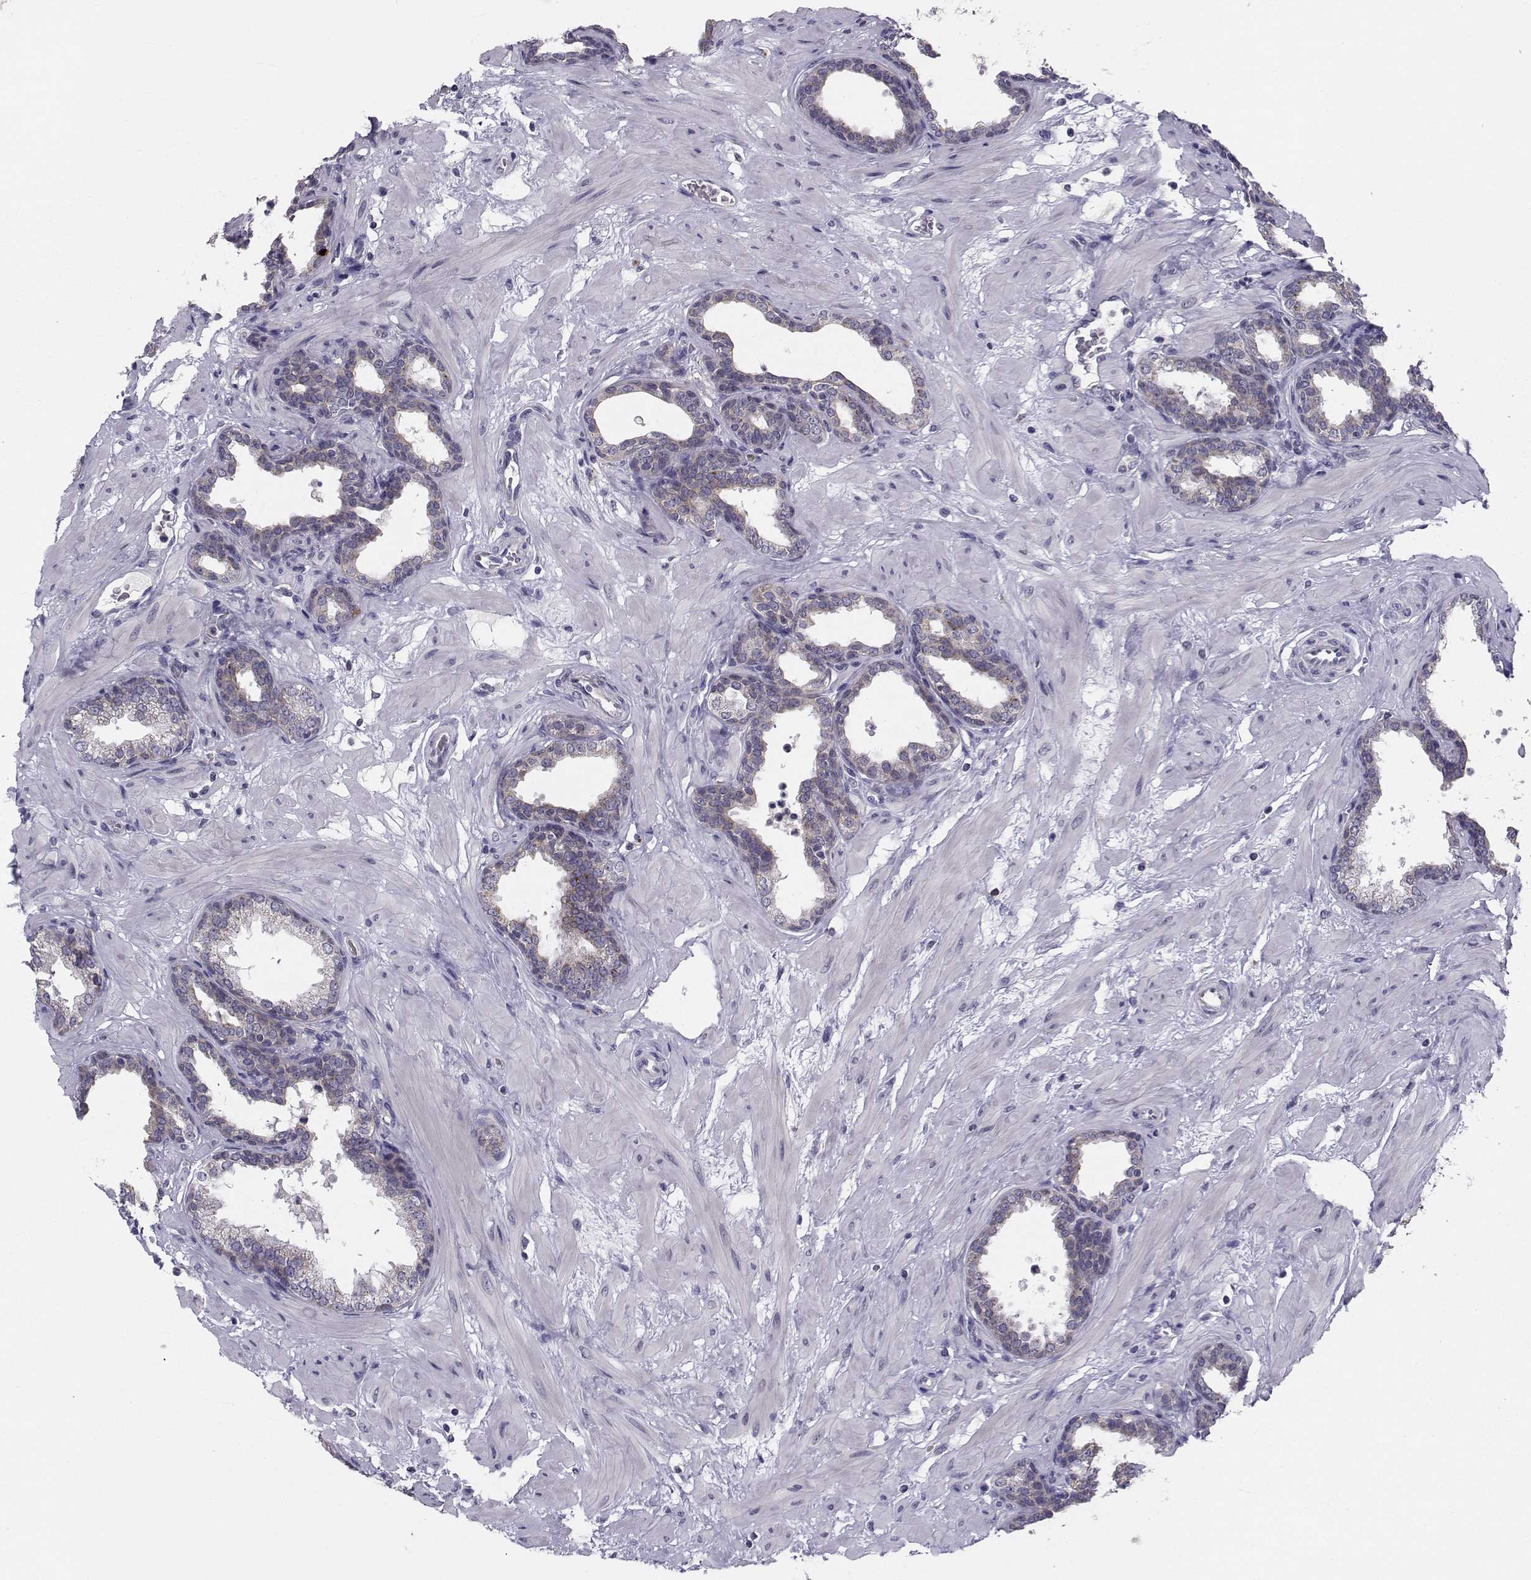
{"staining": {"intensity": "negative", "quantity": "none", "location": "none"}, "tissue": "prostate", "cell_type": "Glandular cells", "image_type": "normal", "snomed": [{"axis": "morphology", "description": "Normal tissue, NOS"}, {"axis": "topography", "description": "Prostate"}], "caption": "DAB (3,3'-diaminobenzidine) immunohistochemical staining of normal prostate shows no significant positivity in glandular cells.", "gene": "ANGPT1", "patient": {"sex": "male", "age": 37}}